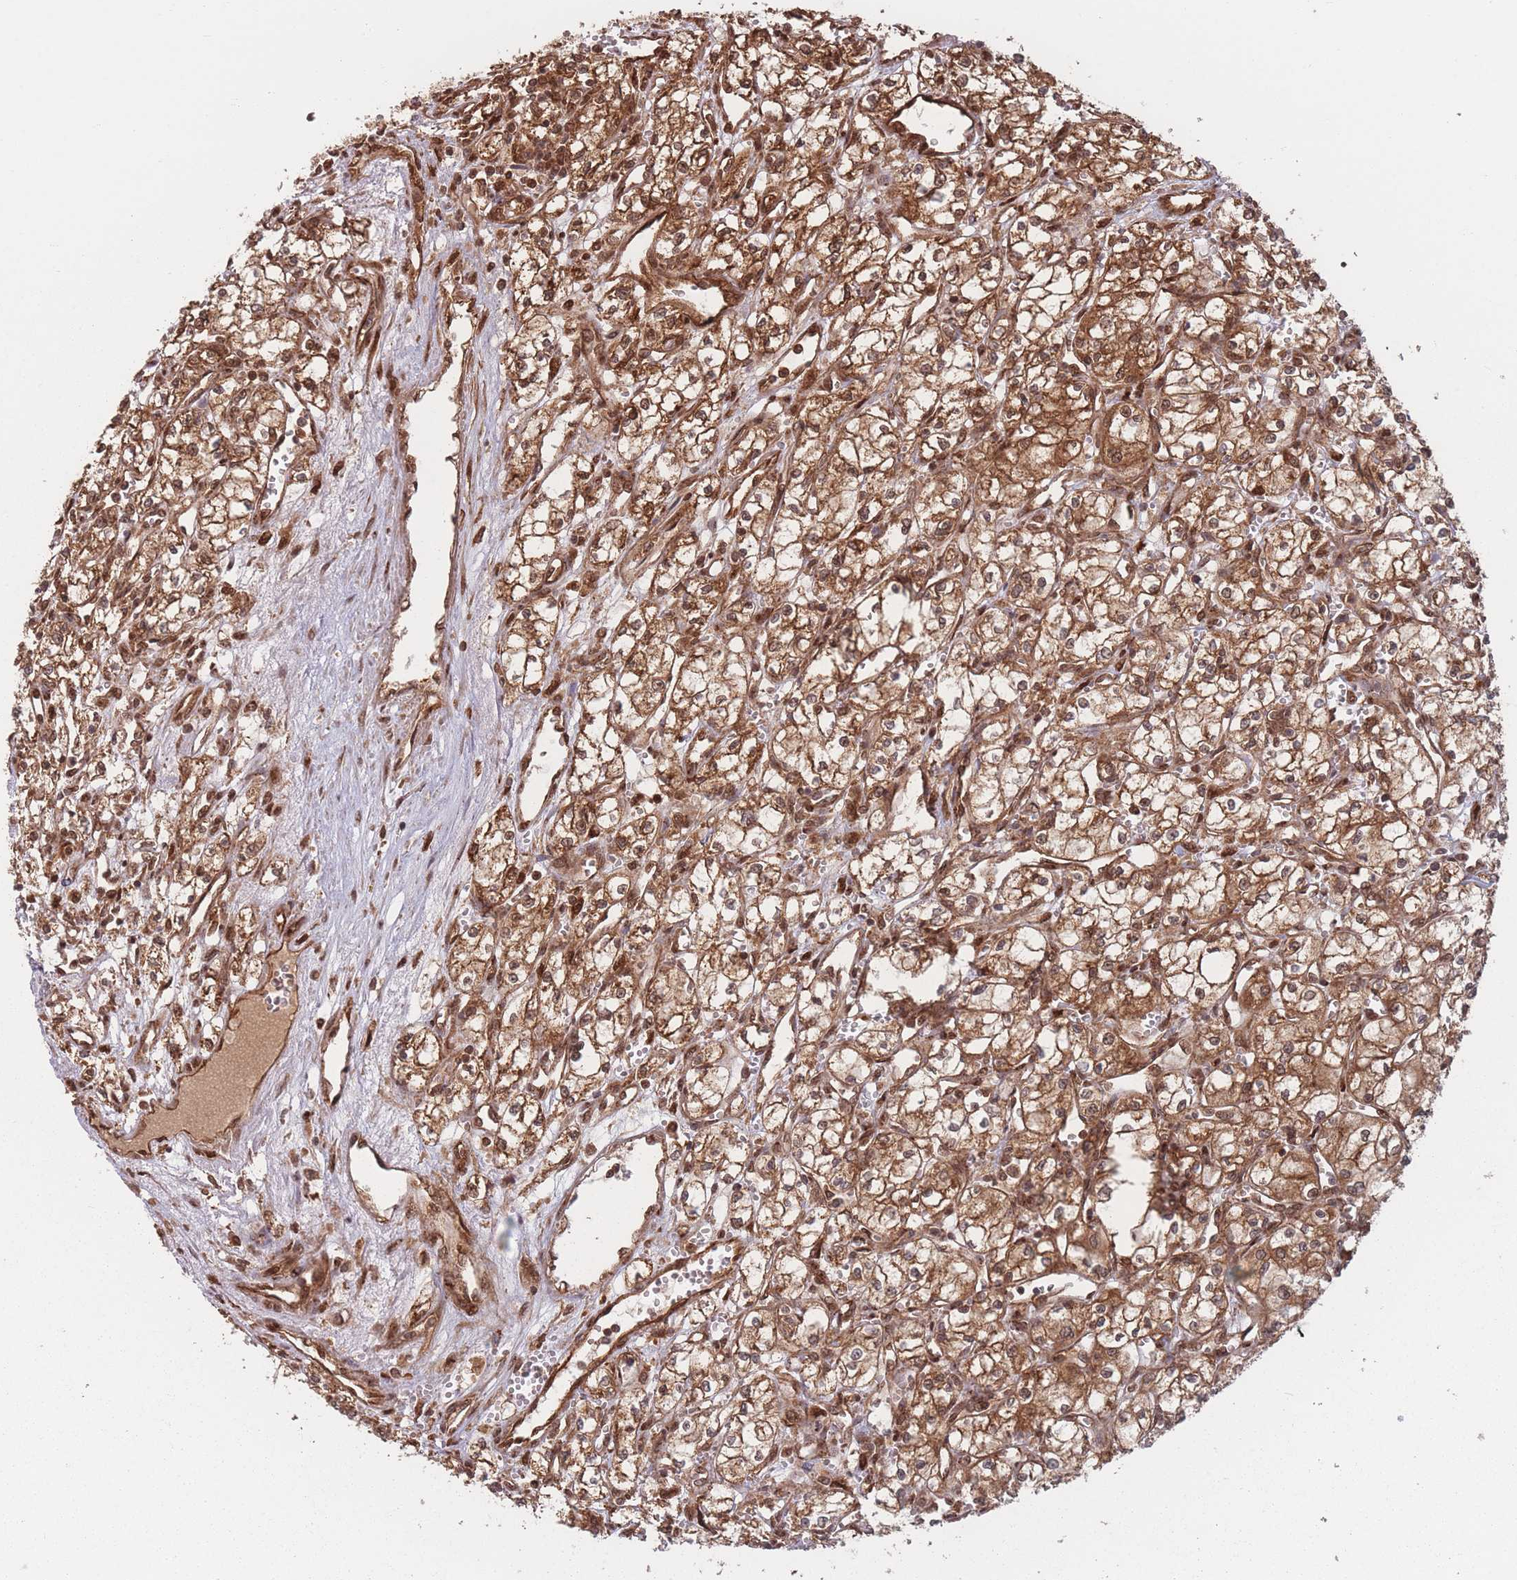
{"staining": {"intensity": "moderate", "quantity": ">75%", "location": "cytoplasmic/membranous"}, "tissue": "renal cancer", "cell_type": "Tumor cells", "image_type": "cancer", "snomed": [{"axis": "morphology", "description": "Adenocarcinoma, NOS"}, {"axis": "topography", "description": "Kidney"}], "caption": "Human renal cancer (adenocarcinoma) stained with a brown dye shows moderate cytoplasmic/membranous positive positivity in approximately >75% of tumor cells.", "gene": "PODXL2", "patient": {"sex": "male", "age": 59}}